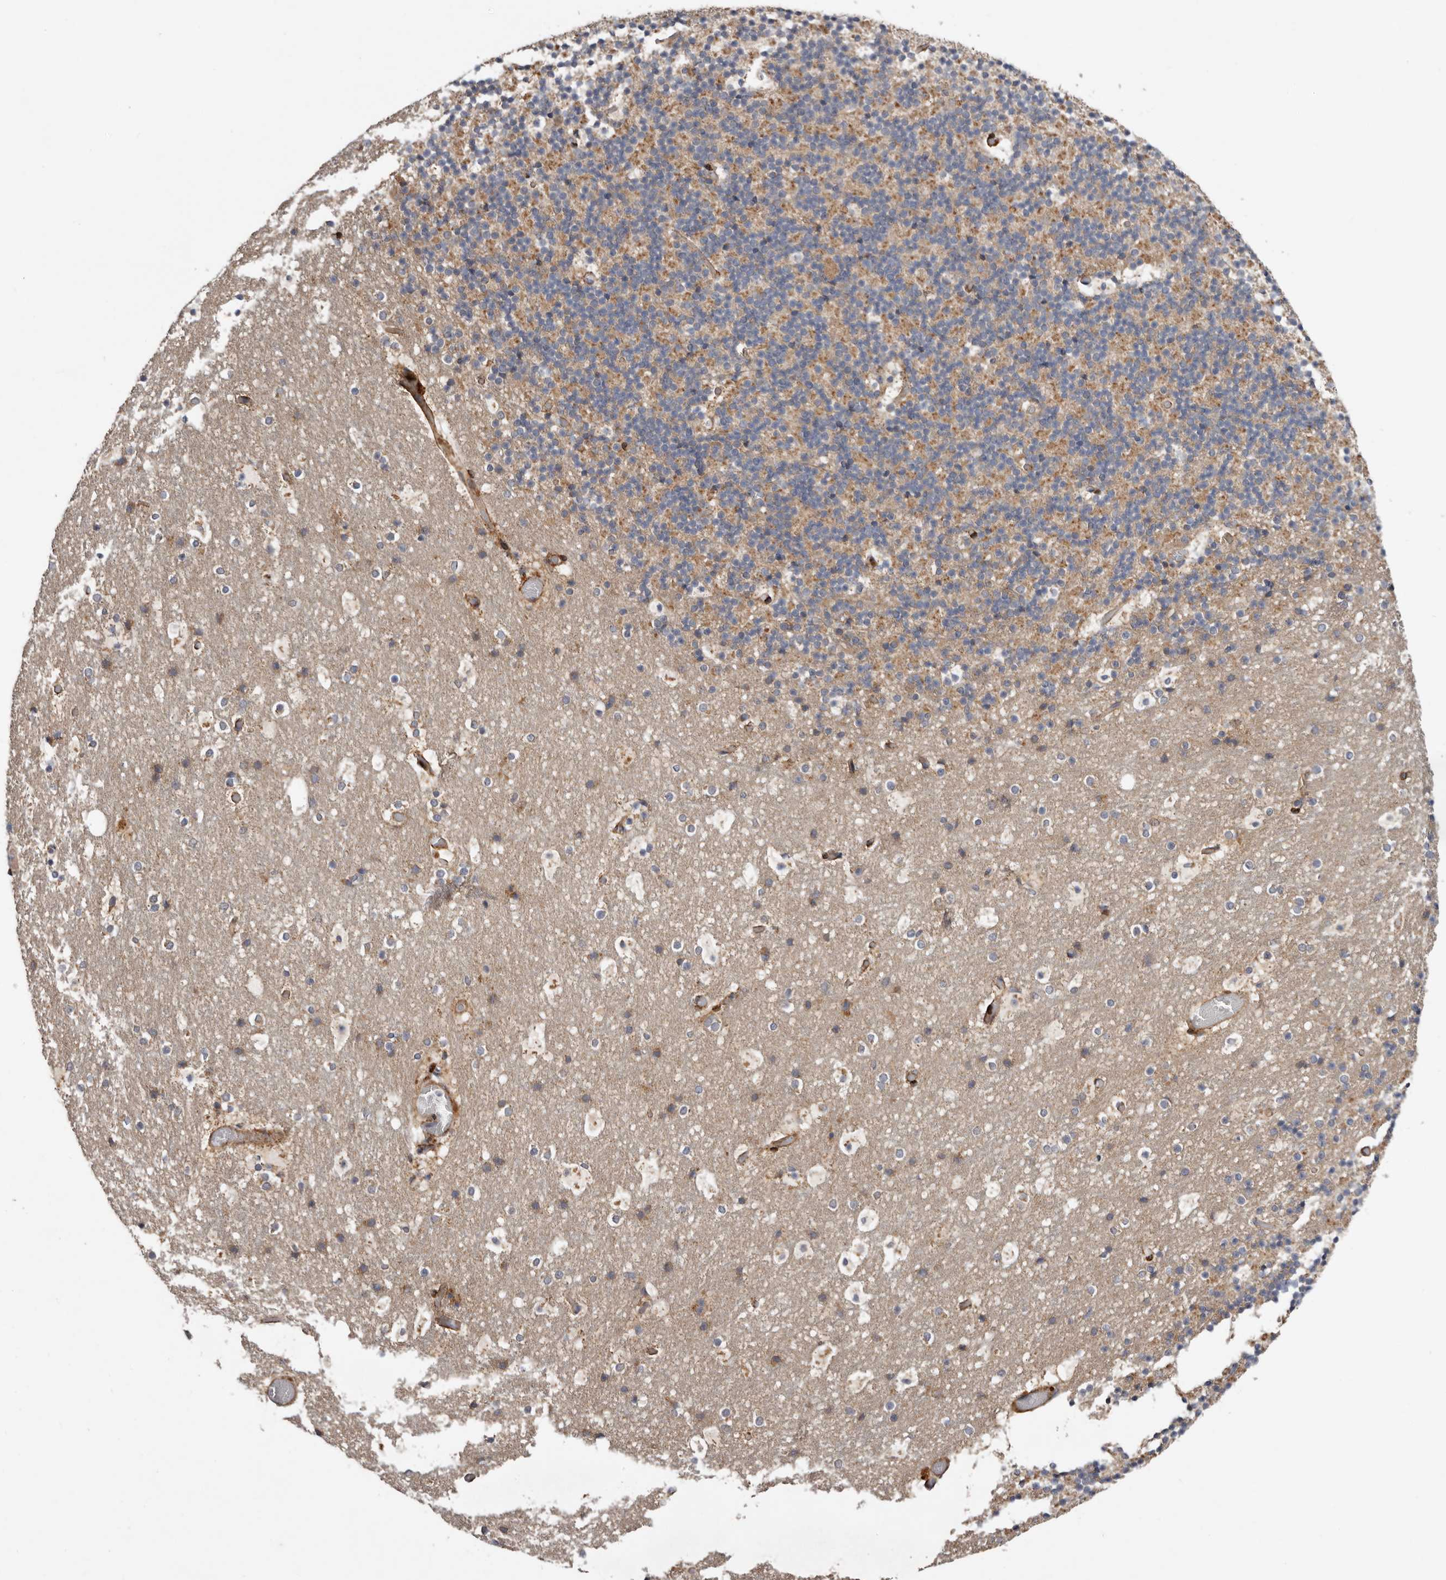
{"staining": {"intensity": "weak", "quantity": ">75%", "location": "cytoplasmic/membranous"}, "tissue": "cerebellum", "cell_type": "Cells in granular layer", "image_type": "normal", "snomed": [{"axis": "morphology", "description": "Normal tissue, NOS"}, {"axis": "topography", "description": "Cerebellum"}], "caption": "Immunohistochemical staining of normal cerebellum shows weak cytoplasmic/membranous protein expression in about >75% of cells in granular layer.", "gene": "PROKR1", "patient": {"sex": "male", "age": 57}}